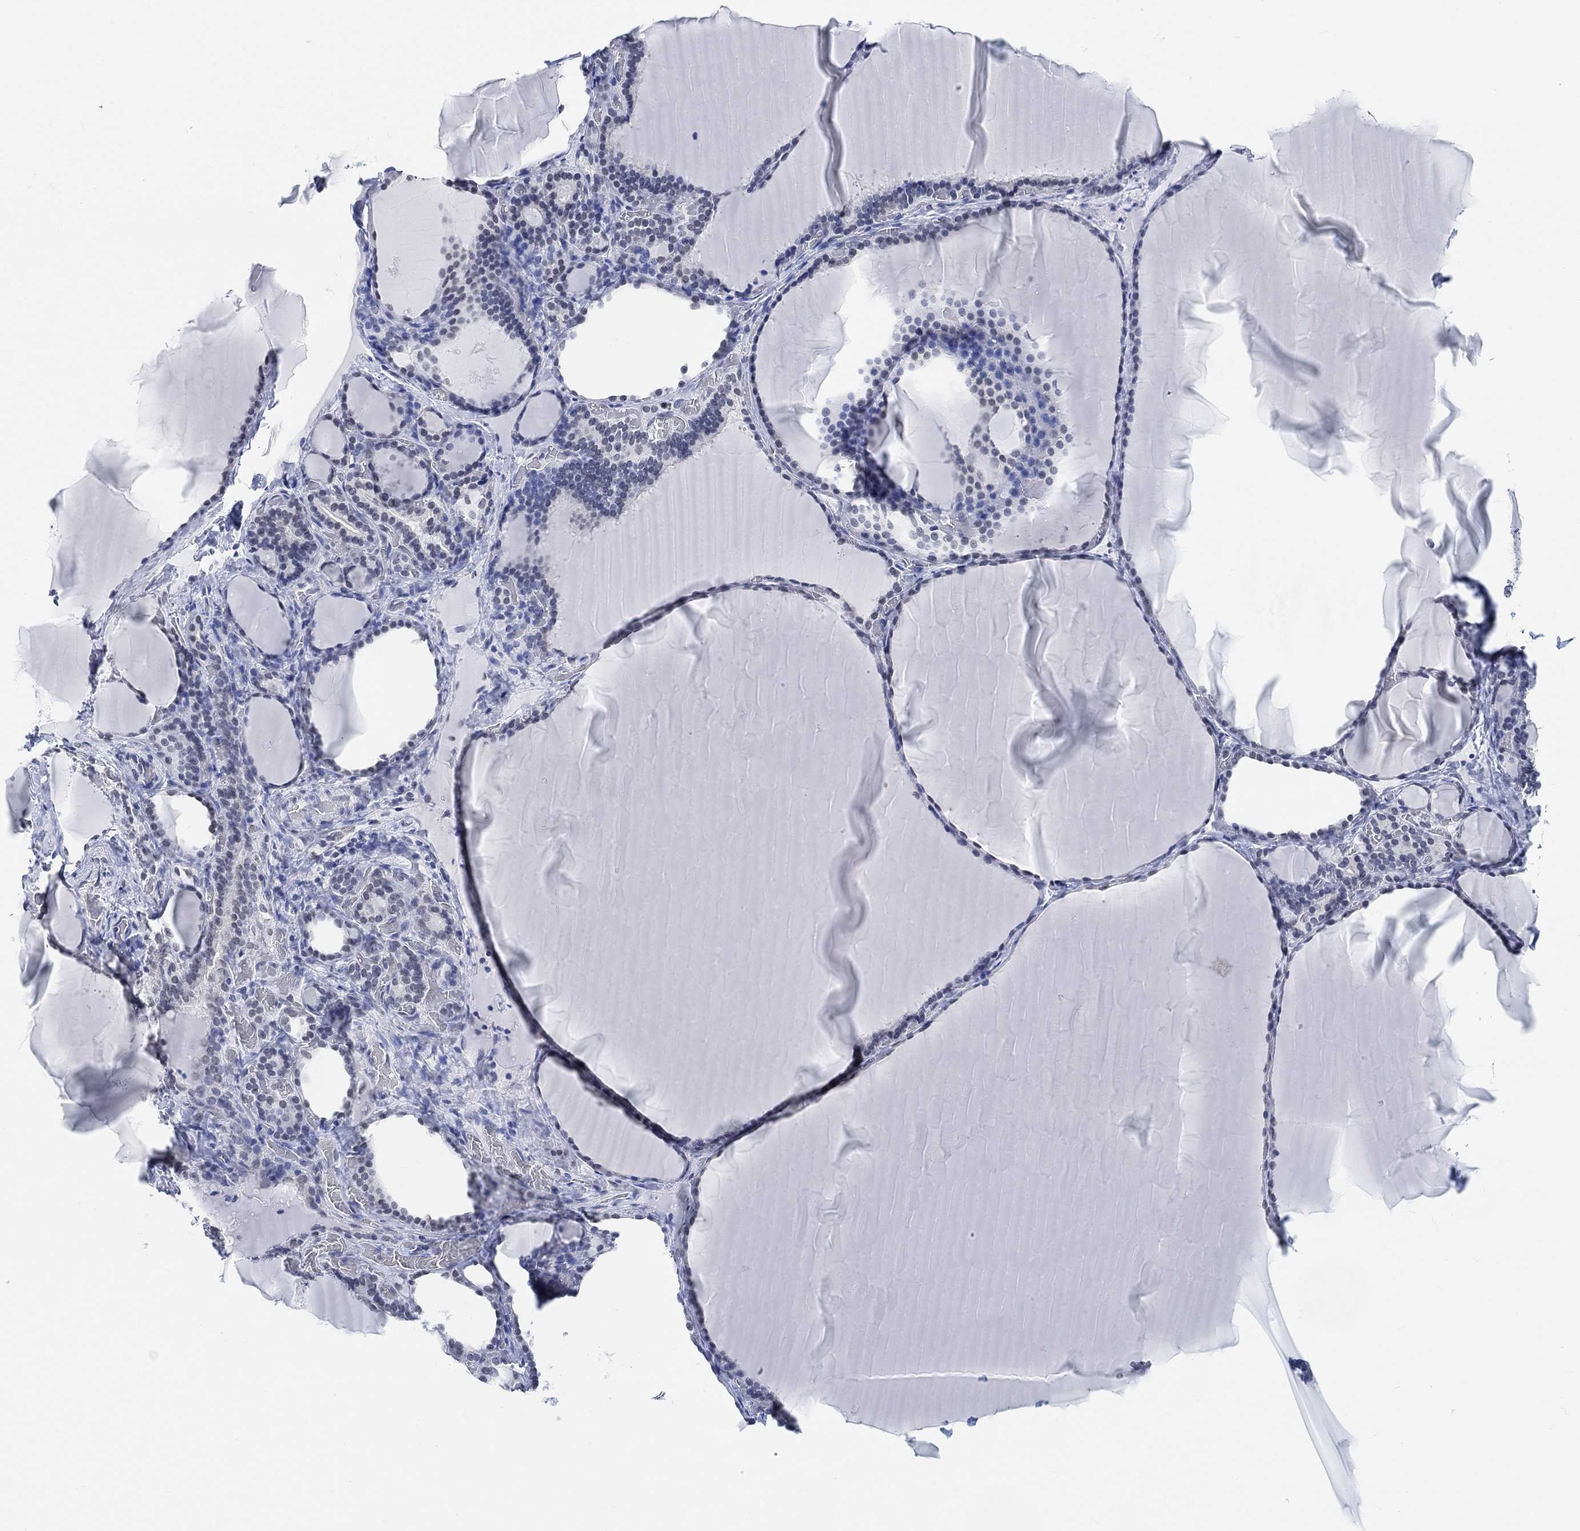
{"staining": {"intensity": "weak", "quantity": "<25%", "location": "nuclear"}, "tissue": "thyroid gland", "cell_type": "Glandular cells", "image_type": "normal", "snomed": [{"axis": "morphology", "description": "Normal tissue, NOS"}, {"axis": "morphology", "description": "Hyperplasia, NOS"}, {"axis": "topography", "description": "Thyroid gland"}], "caption": "The histopathology image displays no staining of glandular cells in normal thyroid gland.", "gene": "PURG", "patient": {"sex": "female", "age": 27}}